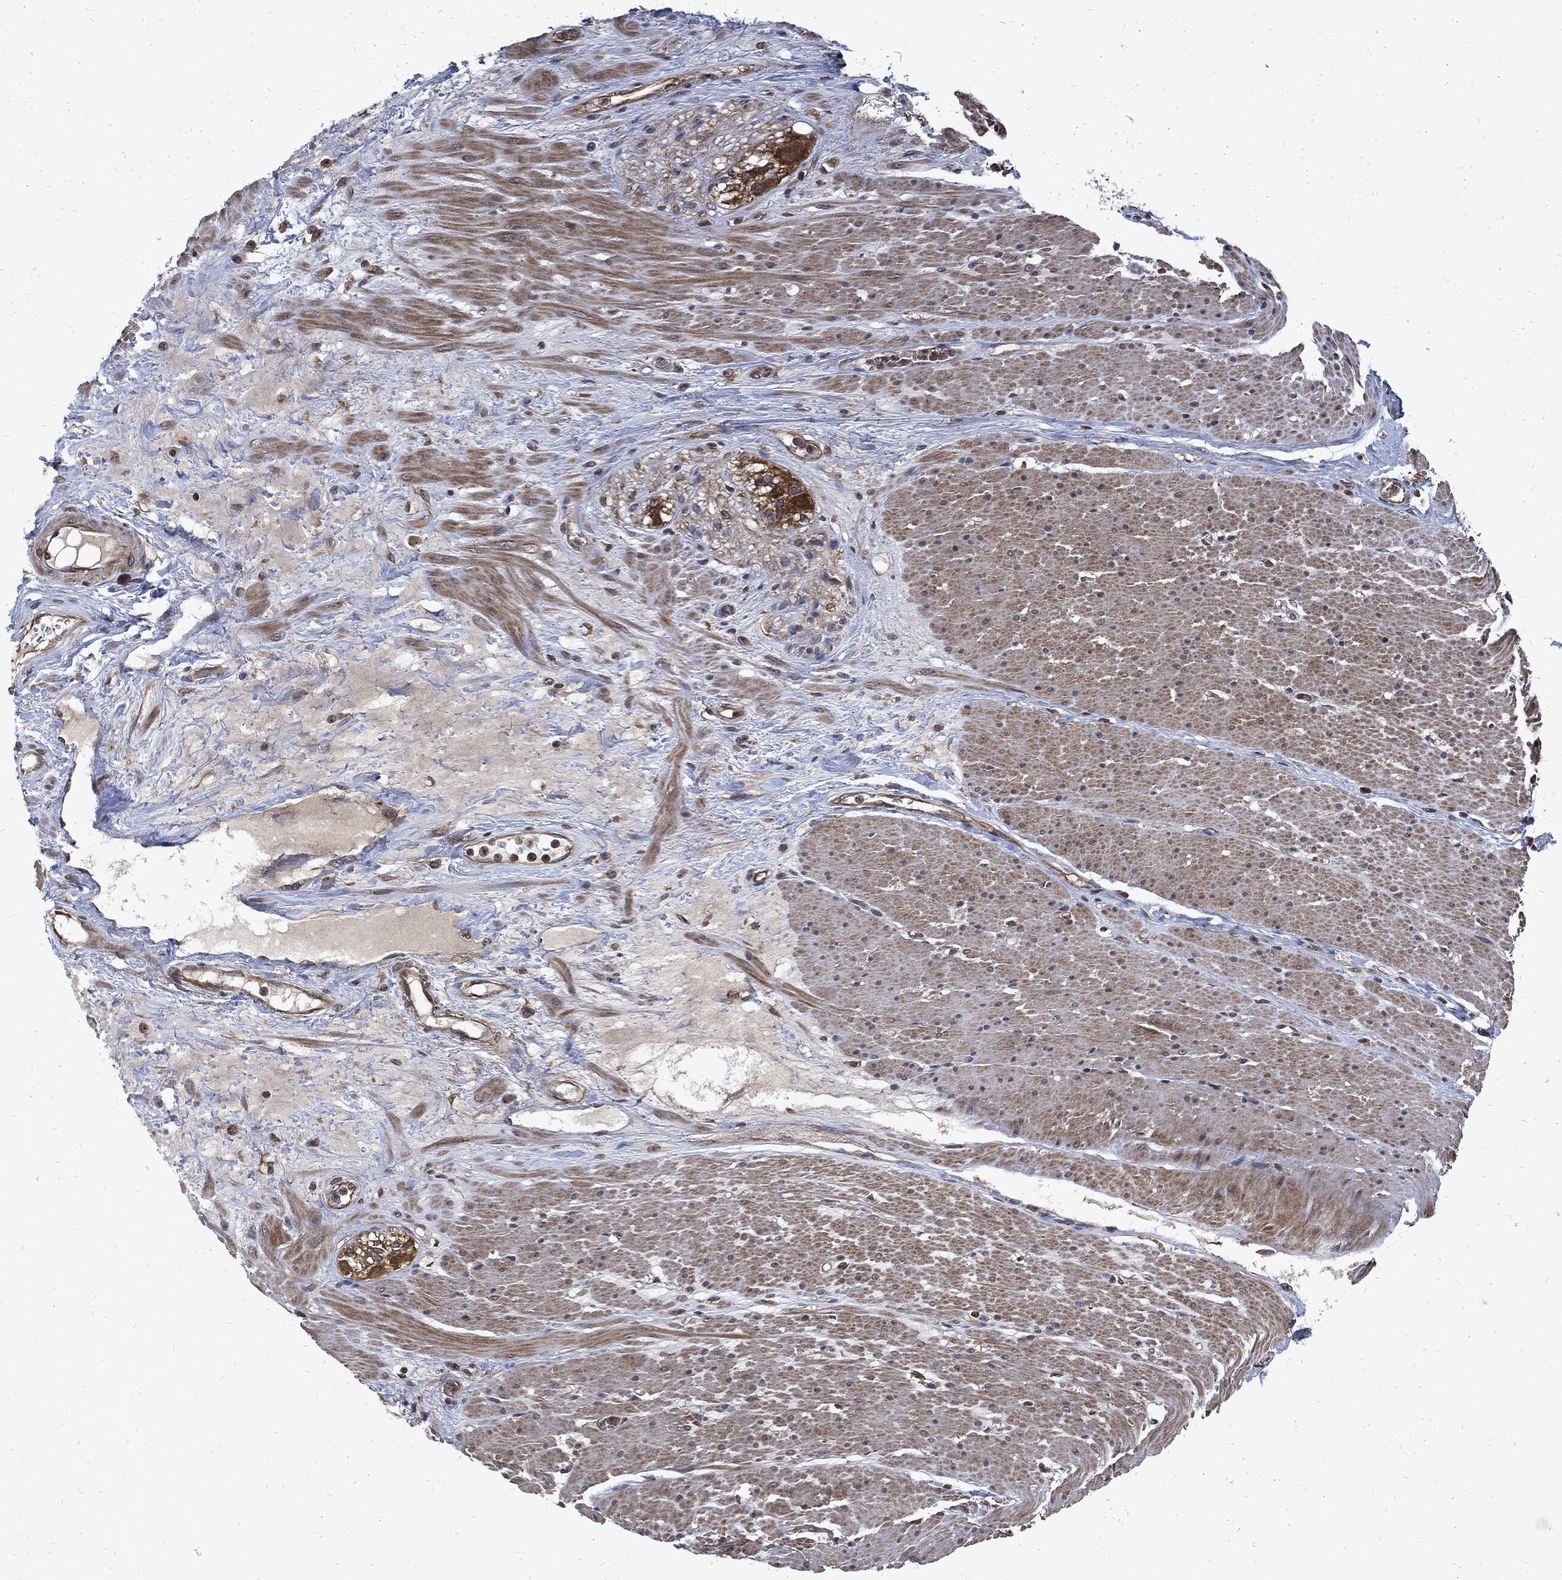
{"staining": {"intensity": "weak", "quantity": "25%-75%", "location": "cytoplasmic/membranous"}, "tissue": "smooth muscle", "cell_type": "Smooth muscle cells", "image_type": "normal", "snomed": [{"axis": "morphology", "description": "Normal tissue, NOS"}, {"axis": "topography", "description": "Soft tissue"}, {"axis": "topography", "description": "Smooth muscle"}], "caption": "Protein staining of benign smooth muscle displays weak cytoplasmic/membranous staining in approximately 25%-75% of smooth muscle cells.", "gene": "DCTN1", "patient": {"sex": "male", "age": 72}}